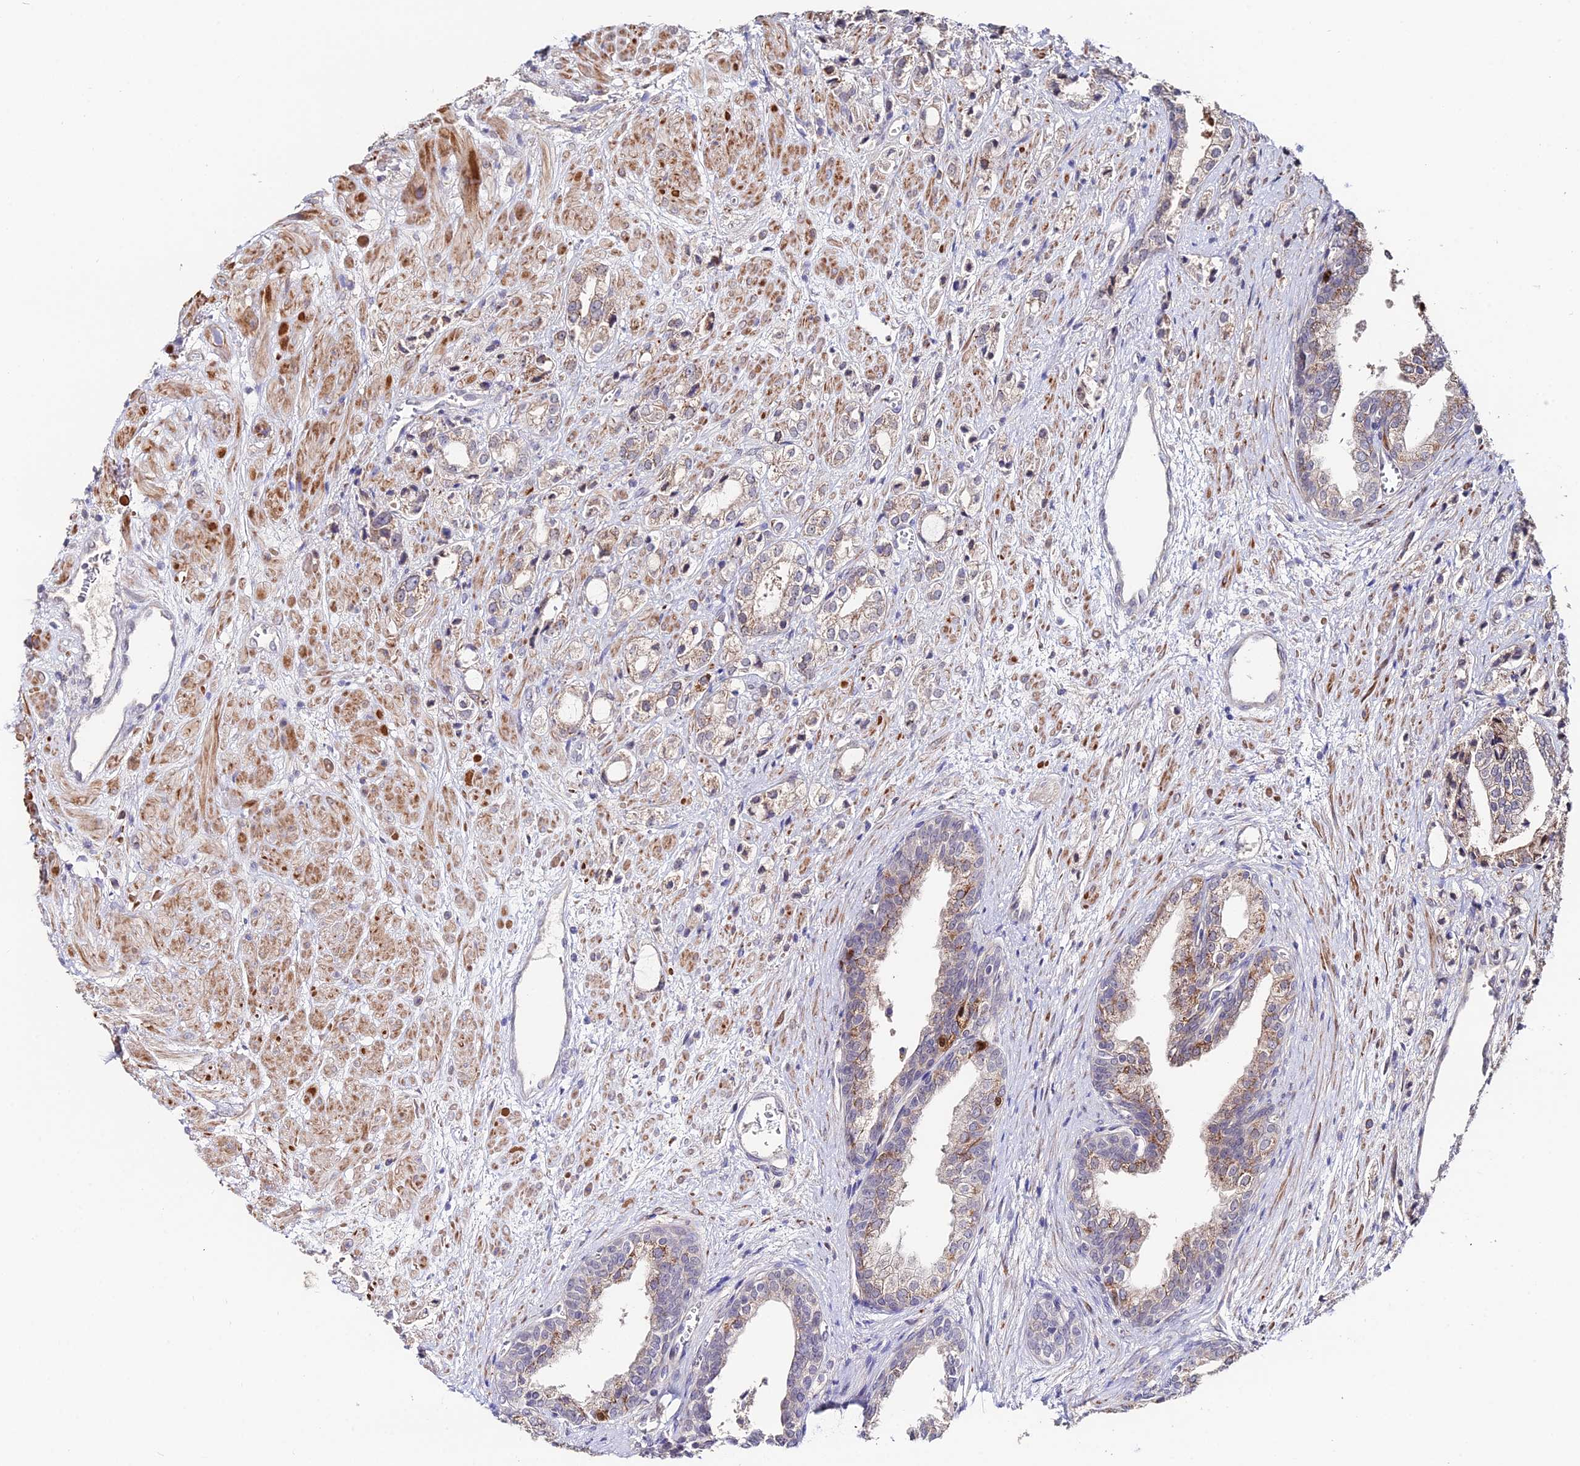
{"staining": {"intensity": "weak", "quantity": "<25%", "location": "cytoplasmic/membranous"}, "tissue": "prostate cancer", "cell_type": "Tumor cells", "image_type": "cancer", "snomed": [{"axis": "morphology", "description": "Adenocarcinoma, High grade"}, {"axis": "topography", "description": "Prostate"}], "caption": "High magnification brightfield microscopy of prostate cancer stained with DAB (brown) and counterstained with hematoxylin (blue): tumor cells show no significant staining. (DAB (3,3'-diaminobenzidine) IHC, high magnification).", "gene": "ACTR5", "patient": {"sex": "male", "age": 50}}